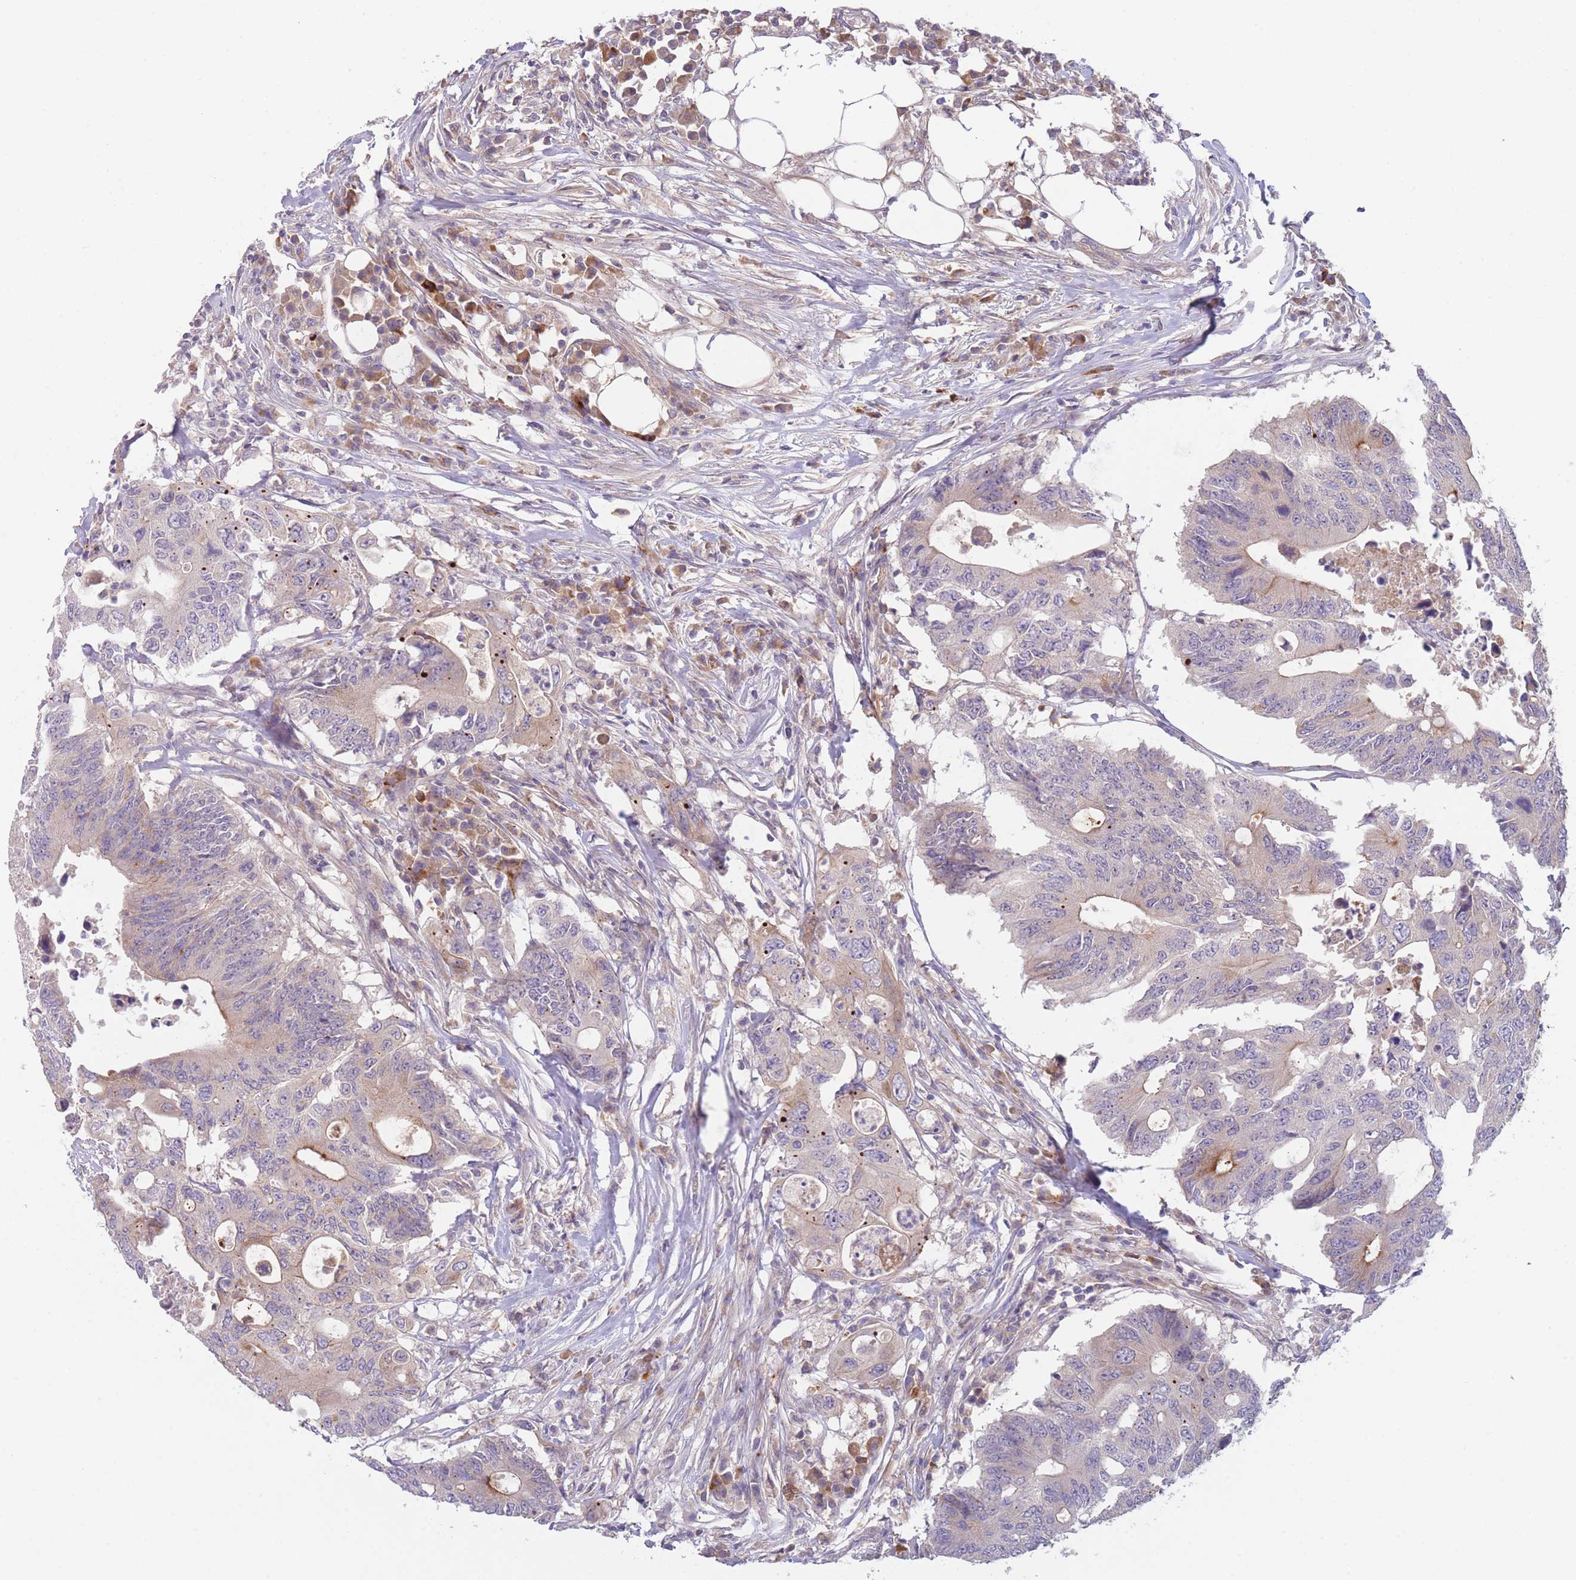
{"staining": {"intensity": "moderate", "quantity": "<25%", "location": "cytoplasmic/membranous"}, "tissue": "colorectal cancer", "cell_type": "Tumor cells", "image_type": "cancer", "snomed": [{"axis": "morphology", "description": "Adenocarcinoma, NOS"}, {"axis": "topography", "description": "Colon"}], "caption": "Protein expression analysis of colorectal cancer (adenocarcinoma) demonstrates moderate cytoplasmic/membranous positivity in about <25% of tumor cells.", "gene": "WDR93", "patient": {"sex": "male", "age": 71}}